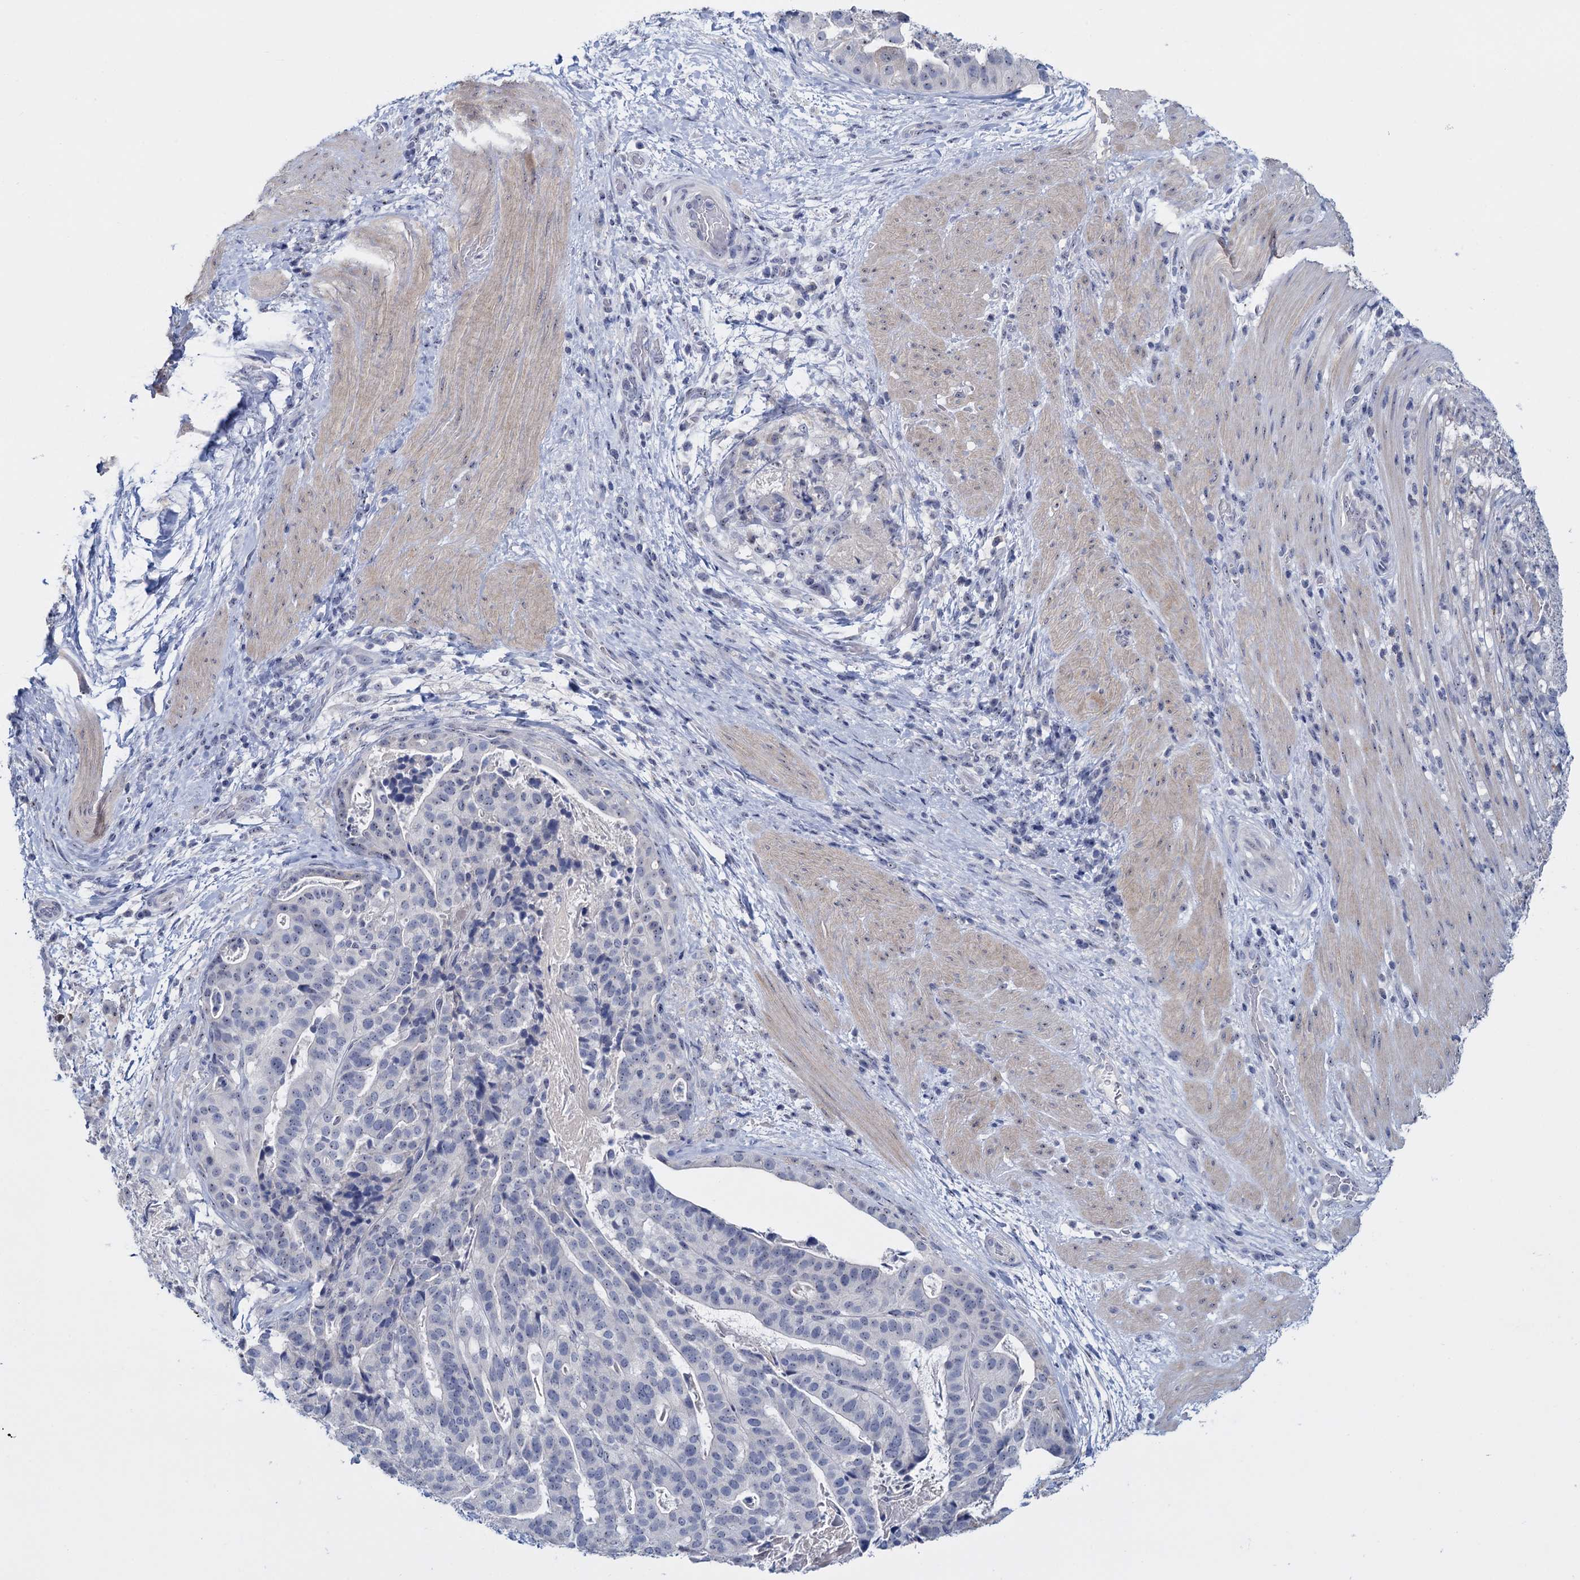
{"staining": {"intensity": "negative", "quantity": "none", "location": "none"}, "tissue": "stomach cancer", "cell_type": "Tumor cells", "image_type": "cancer", "snomed": [{"axis": "morphology", "description": "Adenocarcinoma, NOS"}, {"axis": "topography", "description": "Stomach"}], "caption": "The micrograph reveals no staining of tumor cells in stomach cancer.", "gene": "SFN", "patient": {"sex": "male", "age": 48}}